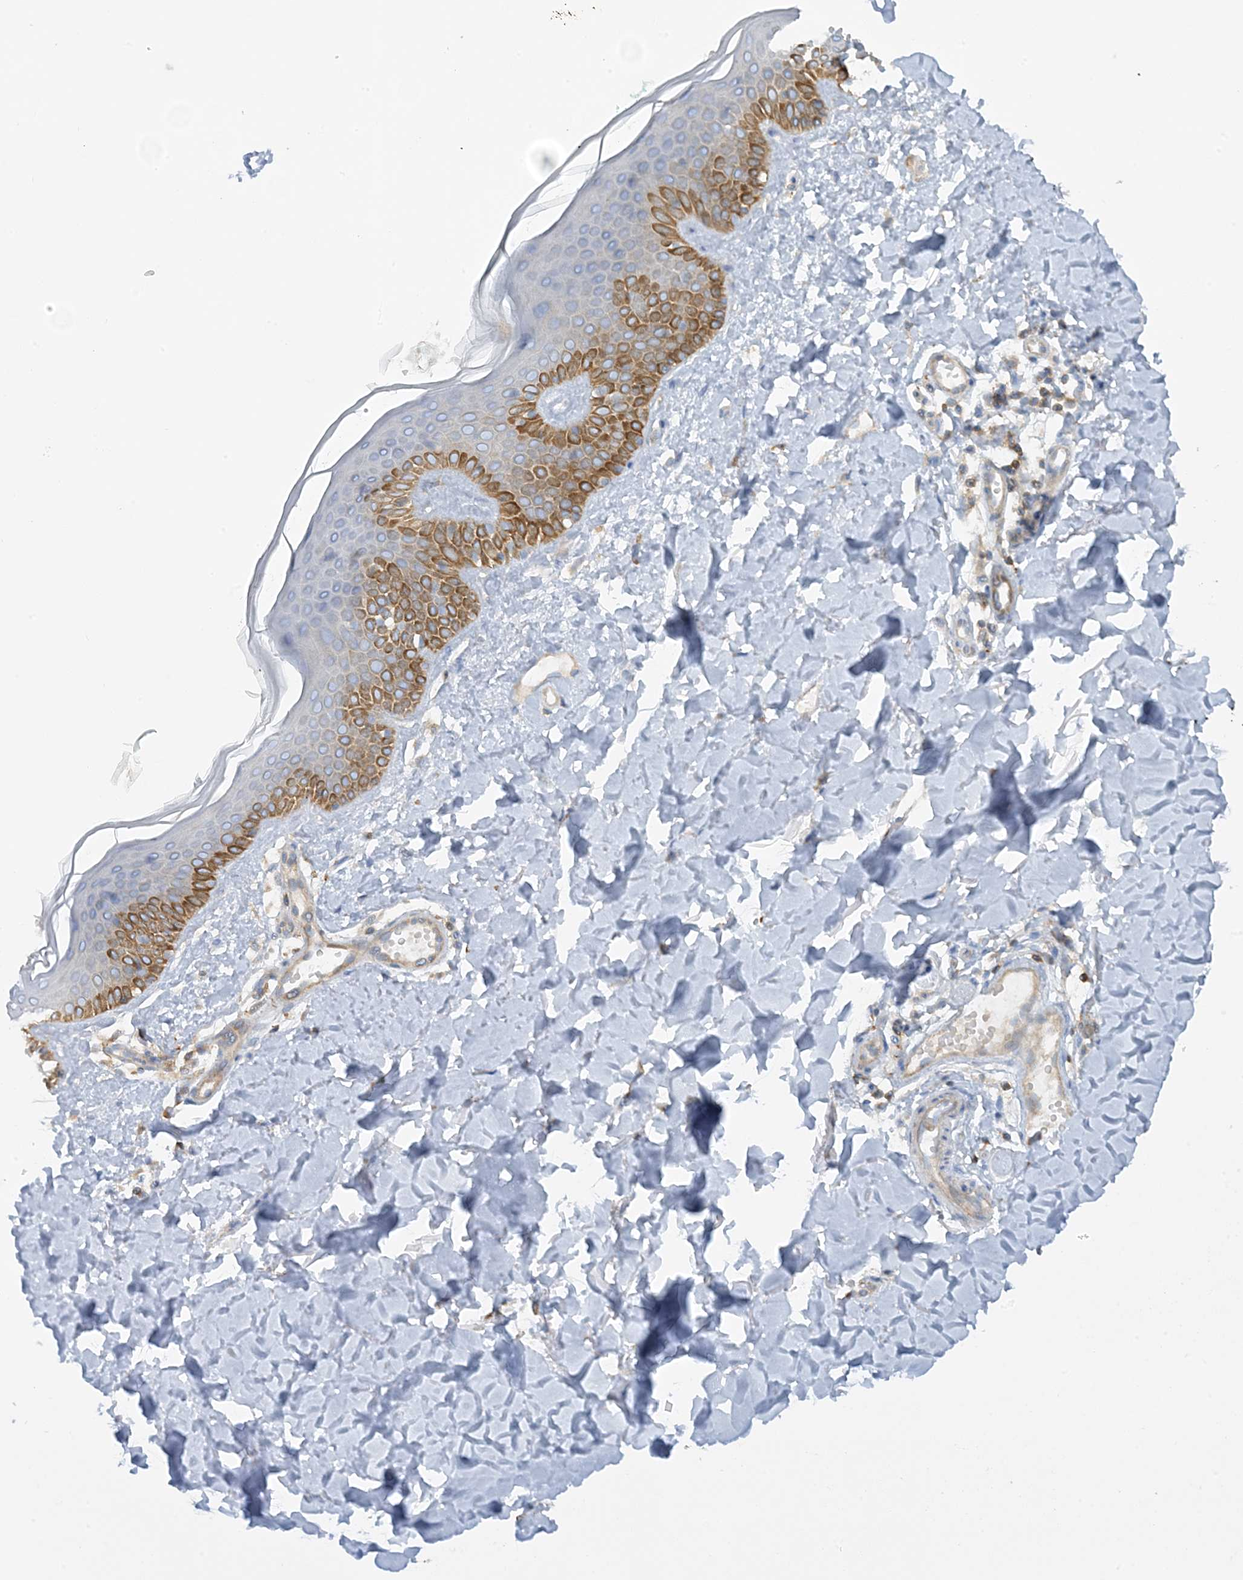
{"staining": {"intensity": "negative", "quantity": "none", "location": "none"}, "tissue": "skin", "cell_type": "Fibroblasts", "image_type": "normal", "snomed": [{"axis": "morphology", "description": "Normal tissue, NOS"}, {"axis": "topography", "description": "Skin"}], "caption": "Fibroblasts show no significant protein staining in unremarkable skin.", "gene": "CALHM5", "patient": {"sex": "male", "age": 37}}